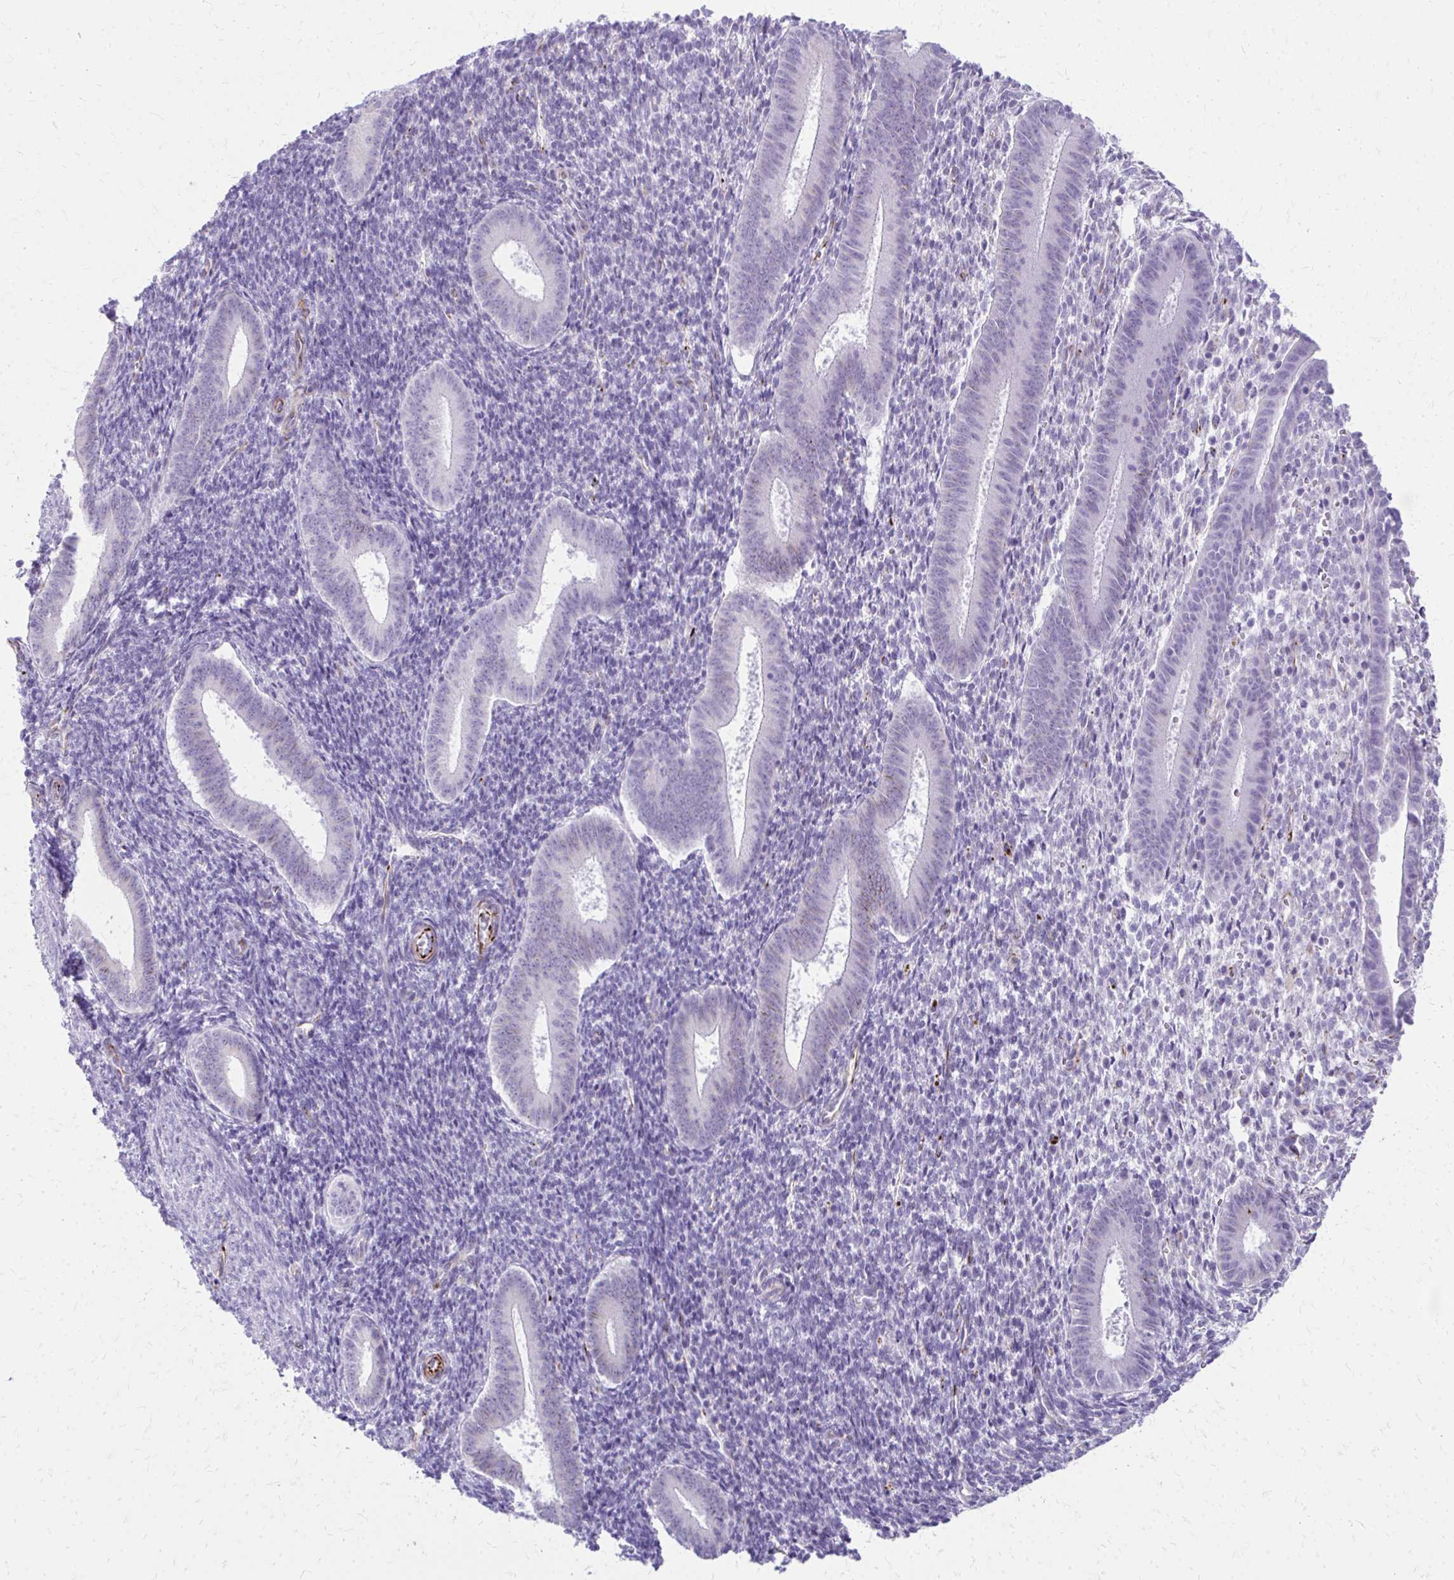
{"staining": {"intensity": "negative", "quantity": "none", "location": "none"}, "tissue": "endometrium", "cell_type": "Cells in endometrial stroma", "image_type": "normal", "snomed": [{"axis": "morphology", "description": "Normal tissue, NOS"}, {"axis": "topography", "description": "Endometrium"}], "caption": "An immunohistochemistry (IHC) histopathology image of unremarkable endometrium is shown. There is no staining in cells in endometrial stroma of endometrium. (Stains: DAB IHC with hematoxylin counter stain, Microscopy: brightfield microscopy at high magnification).", "gene": "TRIM6", "patient": {"sex": "female", "age": 25}}